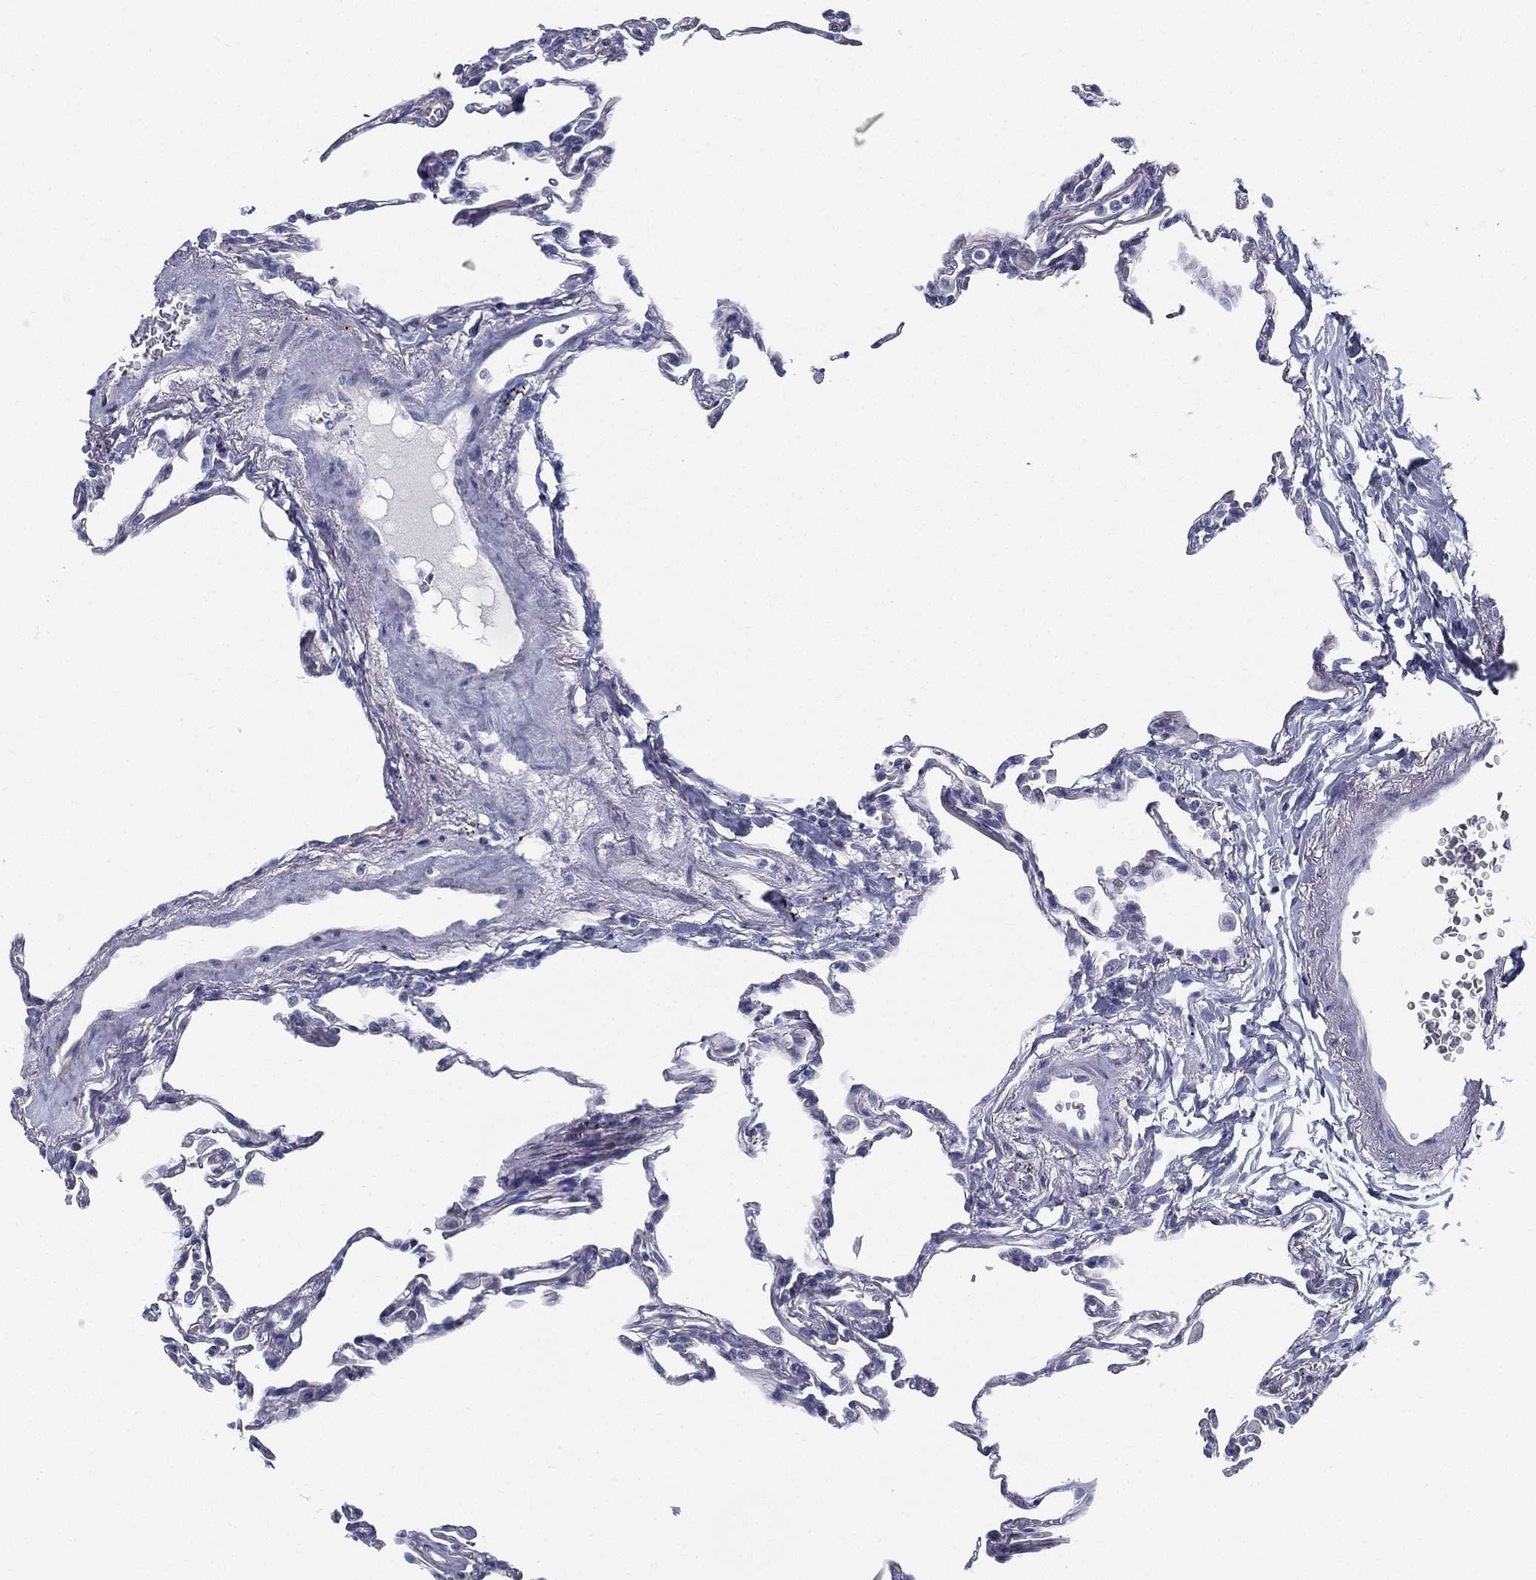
{"staining": {"intensity": "negative", "quantity": "none", "location": "none"}, "tissue": "lung", "cell_type": "Alveolar cells", "image_type": "normal", "snomed": [{"axis": "morphology", "description": "Normal tissue, NOS"}, {"axis": "topography", "description": "Lung"}], "caption": "Immunohistochemistry (IHC) image of benign human lung stained for a protein (brown), which shows no expression in alveolar cells. (DAB IHC with hematoxylin counter stain).", "gene": "SPPL2C", "patient": {"sex": "female", "age": 57}}